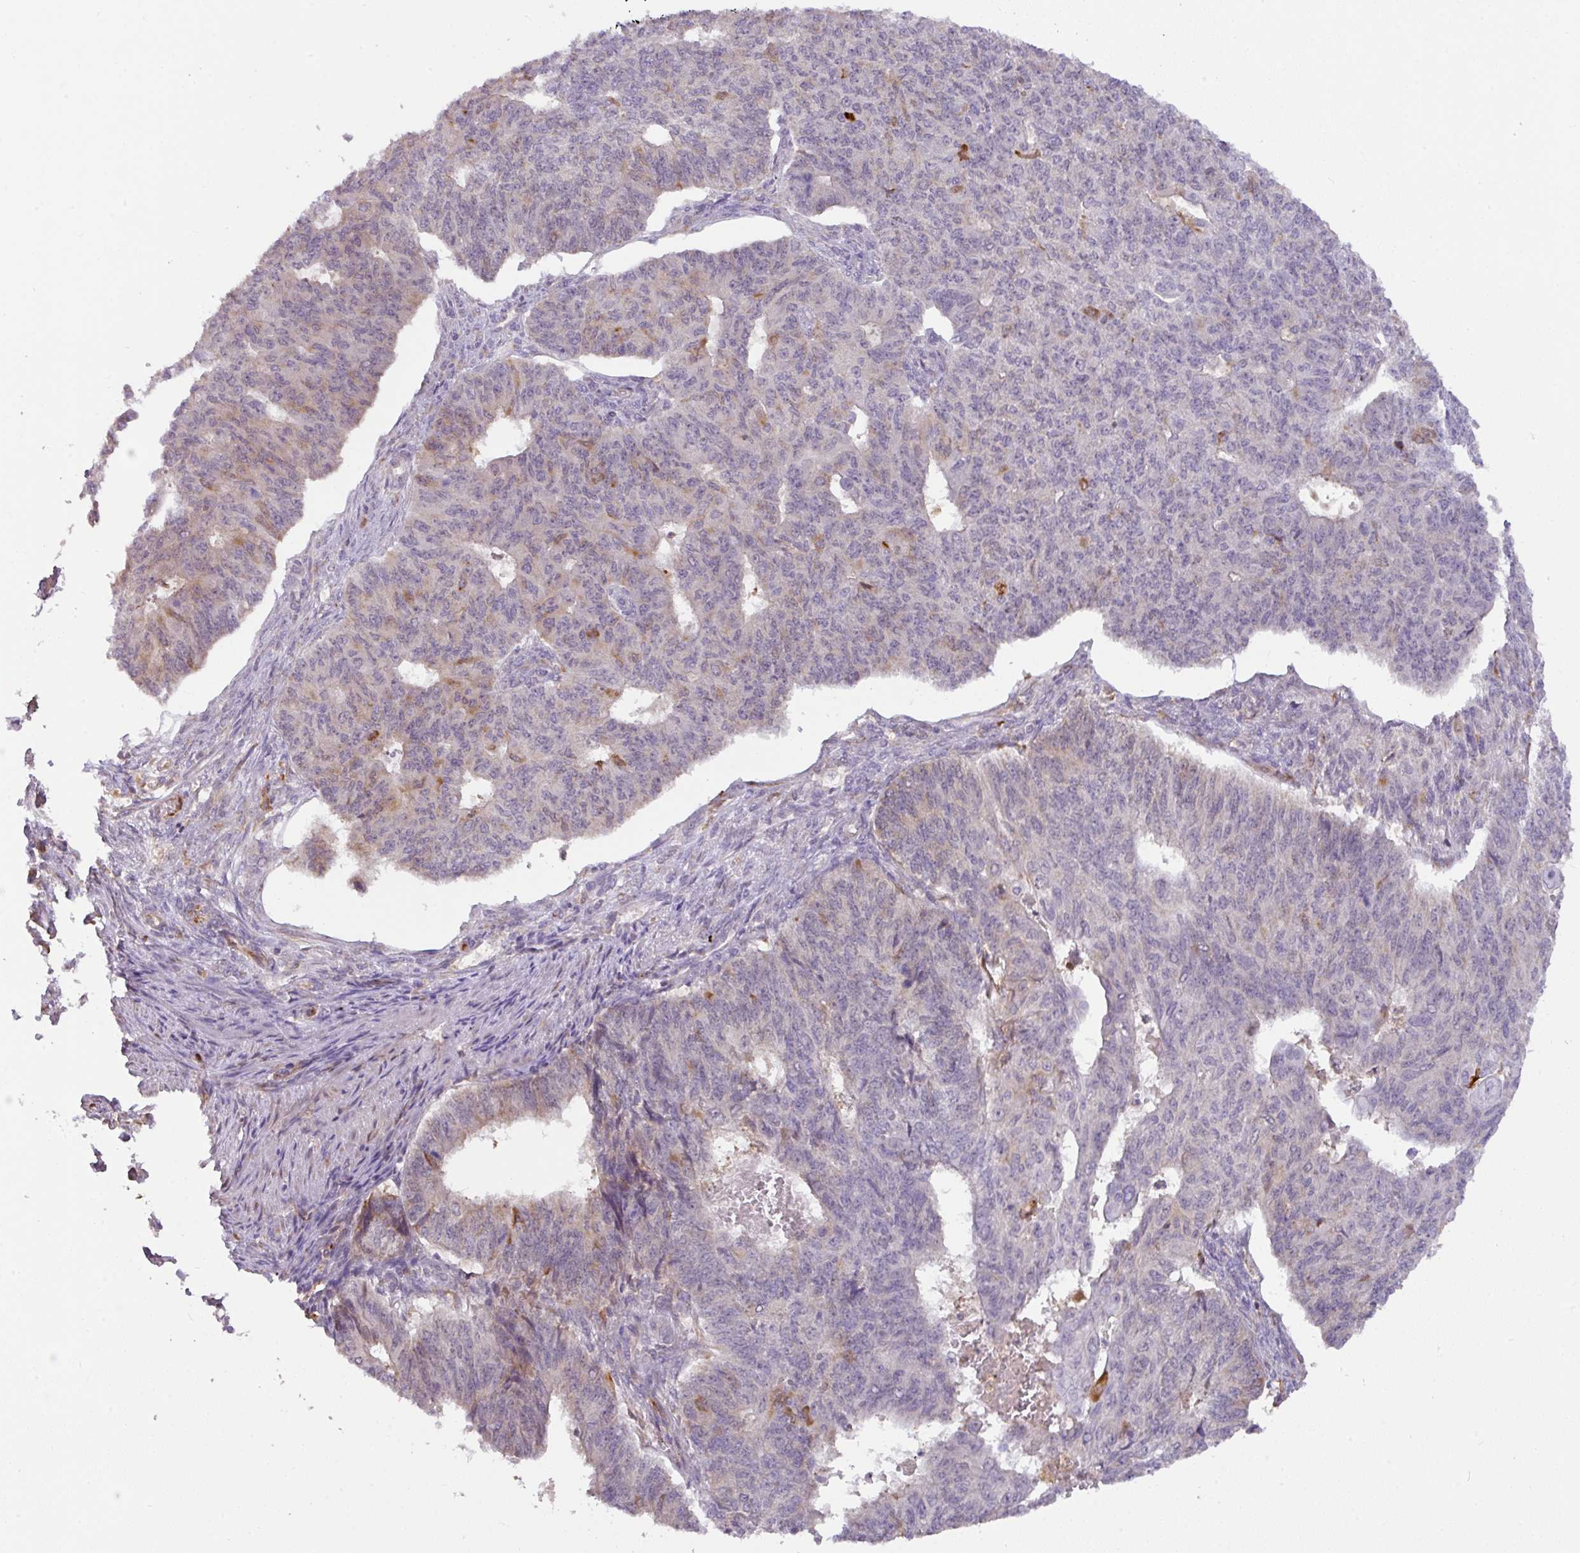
{"staining": {"intensity": "negative", "quantity": "none", "location": "none"}, "tissue": "endometrial cancer", "cell_type": "Tumor cells", "image_type": "cancer", "snomed": [{"axis": "morphology", "description": "Adenocarcinoma, NOS"}, {"axis": "topography", "description": "Endometrium"}], "caption": "This is an immunohistochemistry photomicrograph of endometrial cancer (adenocarcinoma). There is no expression in tumor cells.", "gene": "GCNT7", "patient": {"sex": "female", "age": 32}}